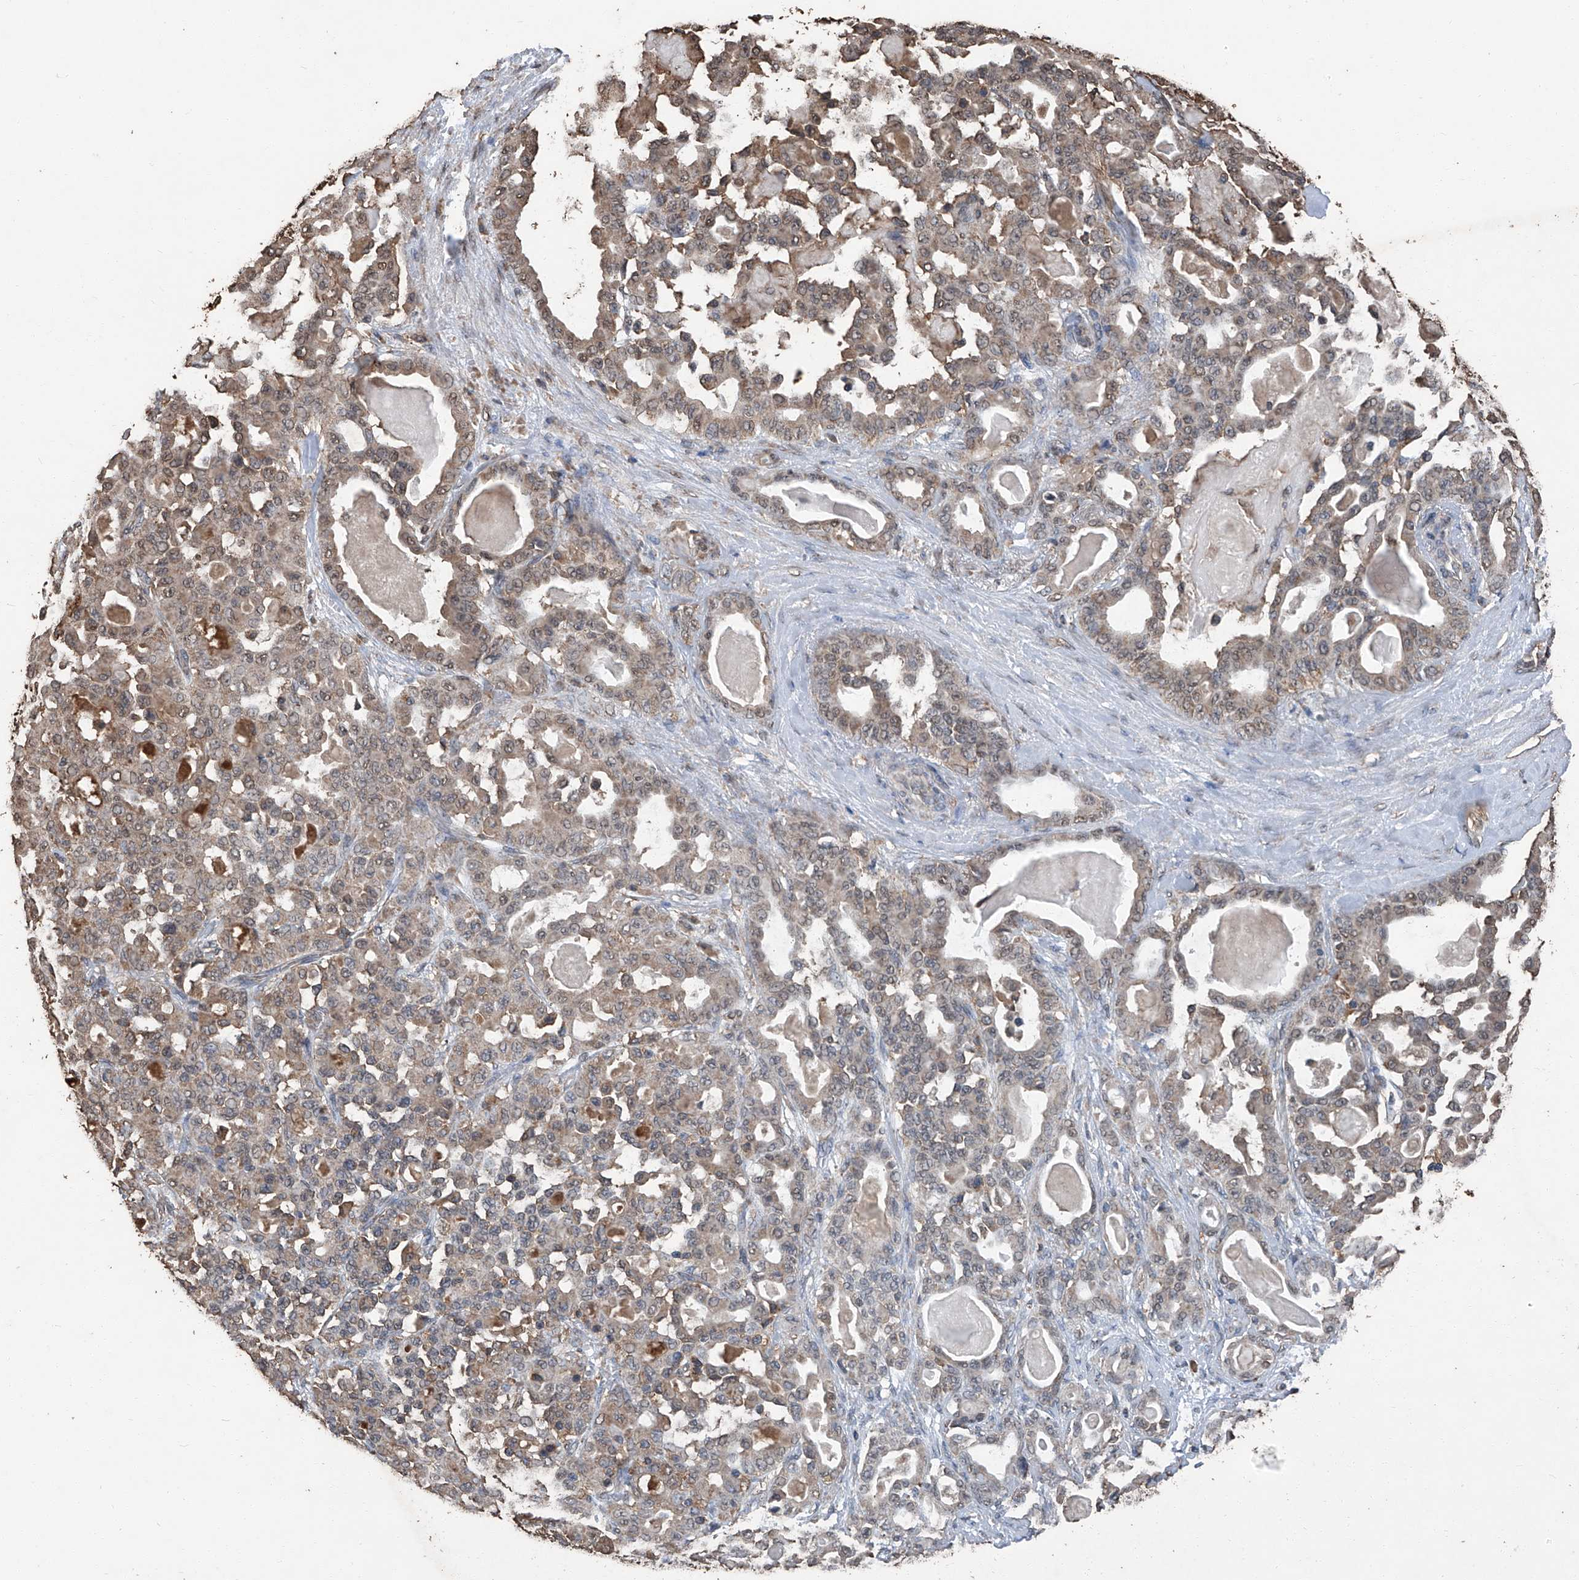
{"staining": {"intensity": "moderate", "quantity": "25%-75%", "location": "cytoplasmic/membranous"}, "tissue": "pancreatic cancer", "cell_type": "Tumor cells", "image_type": "cancer", "snomed": [{"axis": "morphology", "description": "Adenocarcinoma, NOS"}, {"axis": "topography", "description": "Pancreas"}], "caption": "A medium amount of moderate cytoplasmic/membranous staining is appreciated in approximately 25%-75% of tumor cells in pancreatic cancer (adenocarcinoma) tissue.", "gene": "STARD7", "patient": {"sex": "male", "age": 63}}